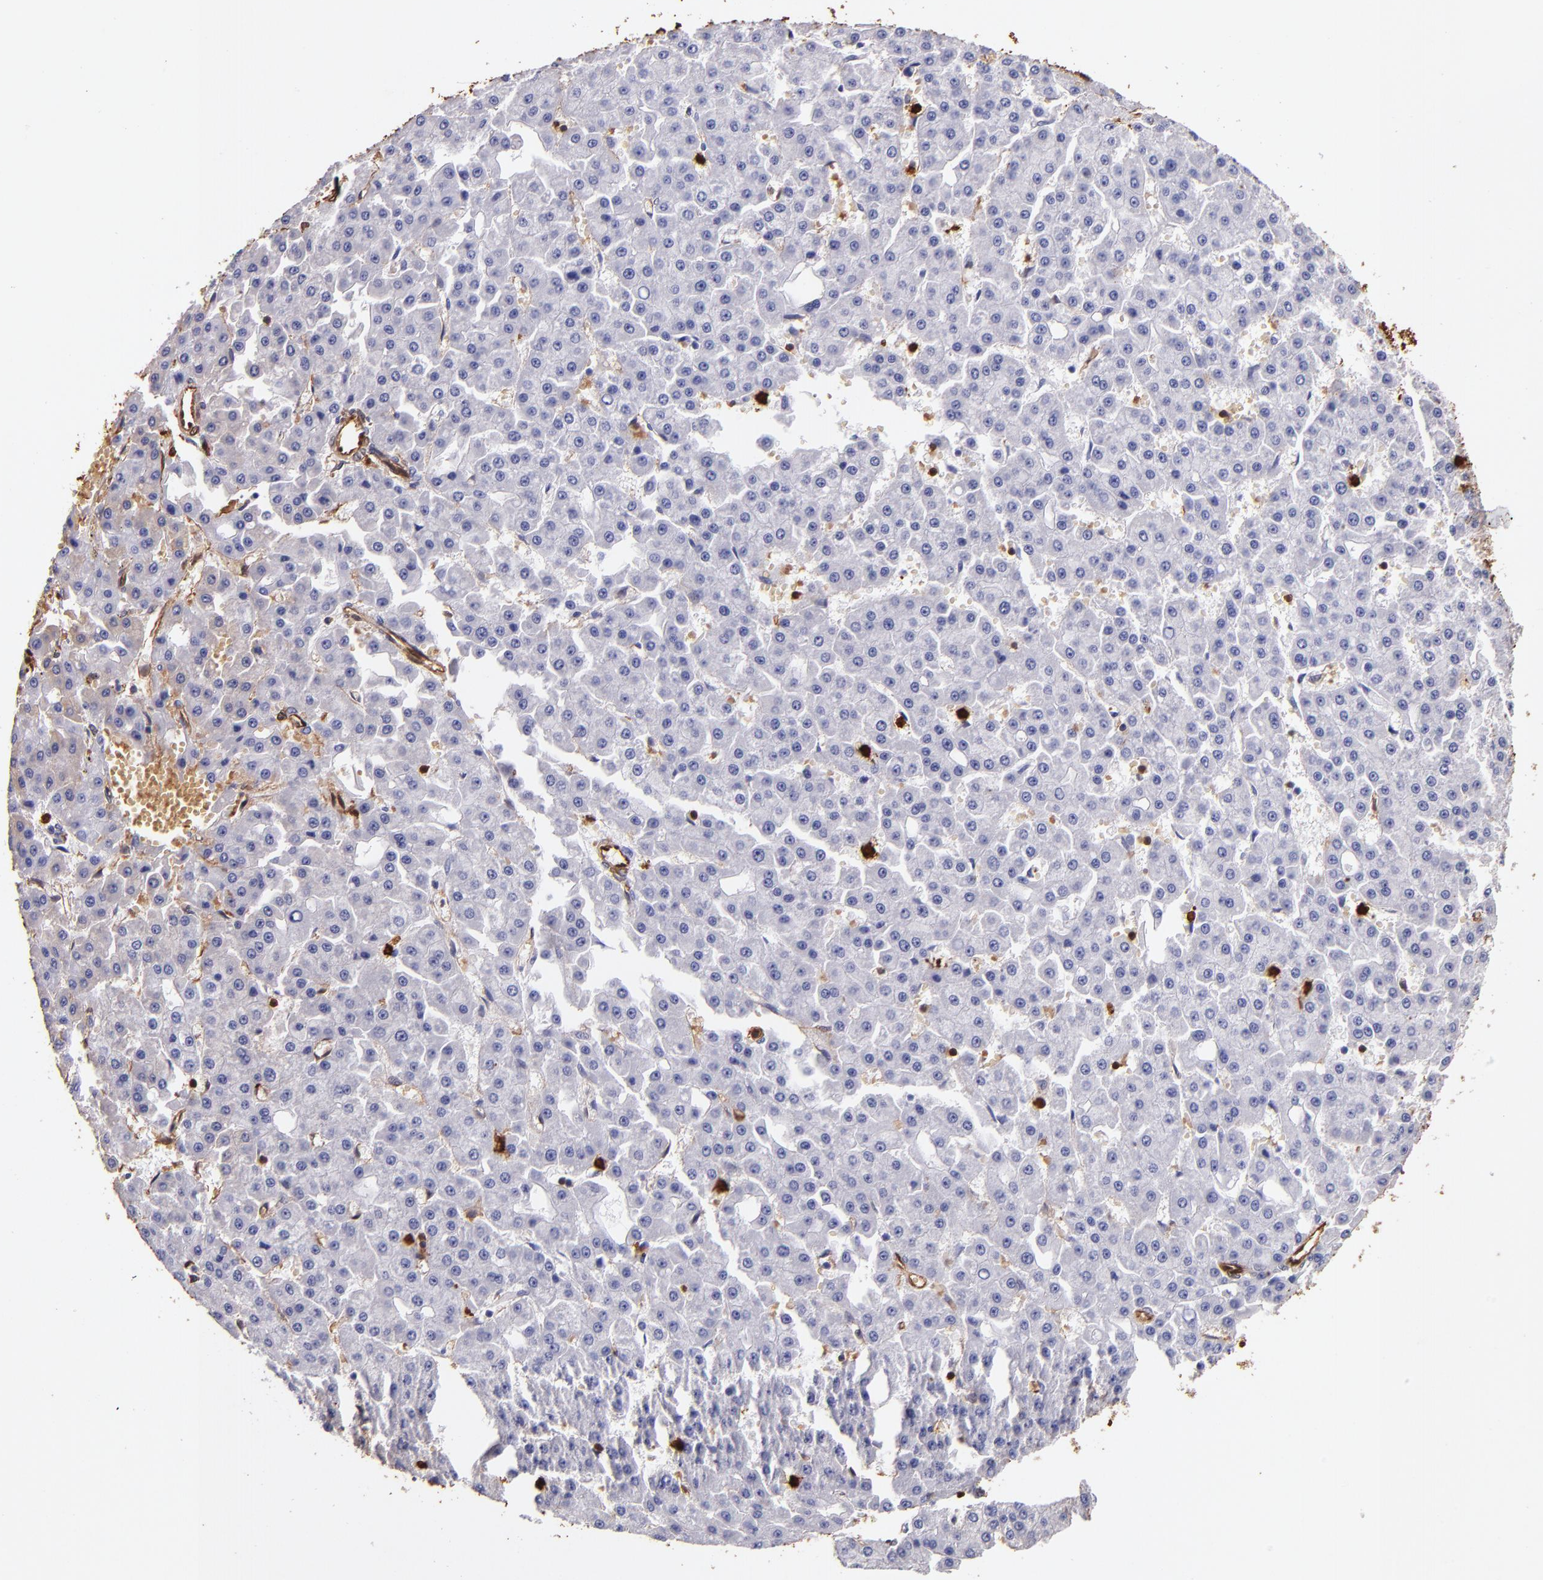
{"staining": {"intensity": "negative", "quantity": "none", "location": "none"}, "tissue": "liver cancer", "cell_type": "Tumor cells", "image_type": "cancer", "snomed": [{"axis": "morphology", "description": "Carcinoma, Hepatocellular, NOS"}, {"axis": "topography", "description": "Liver"}], "caption": "This is a image of immunohistochemistry staining of liver cancer (hepatocellular carcinoma), which shows no expression in tumor cells.", "gene": "S100A6", "patient": {"sex": "male", "age": 47}}